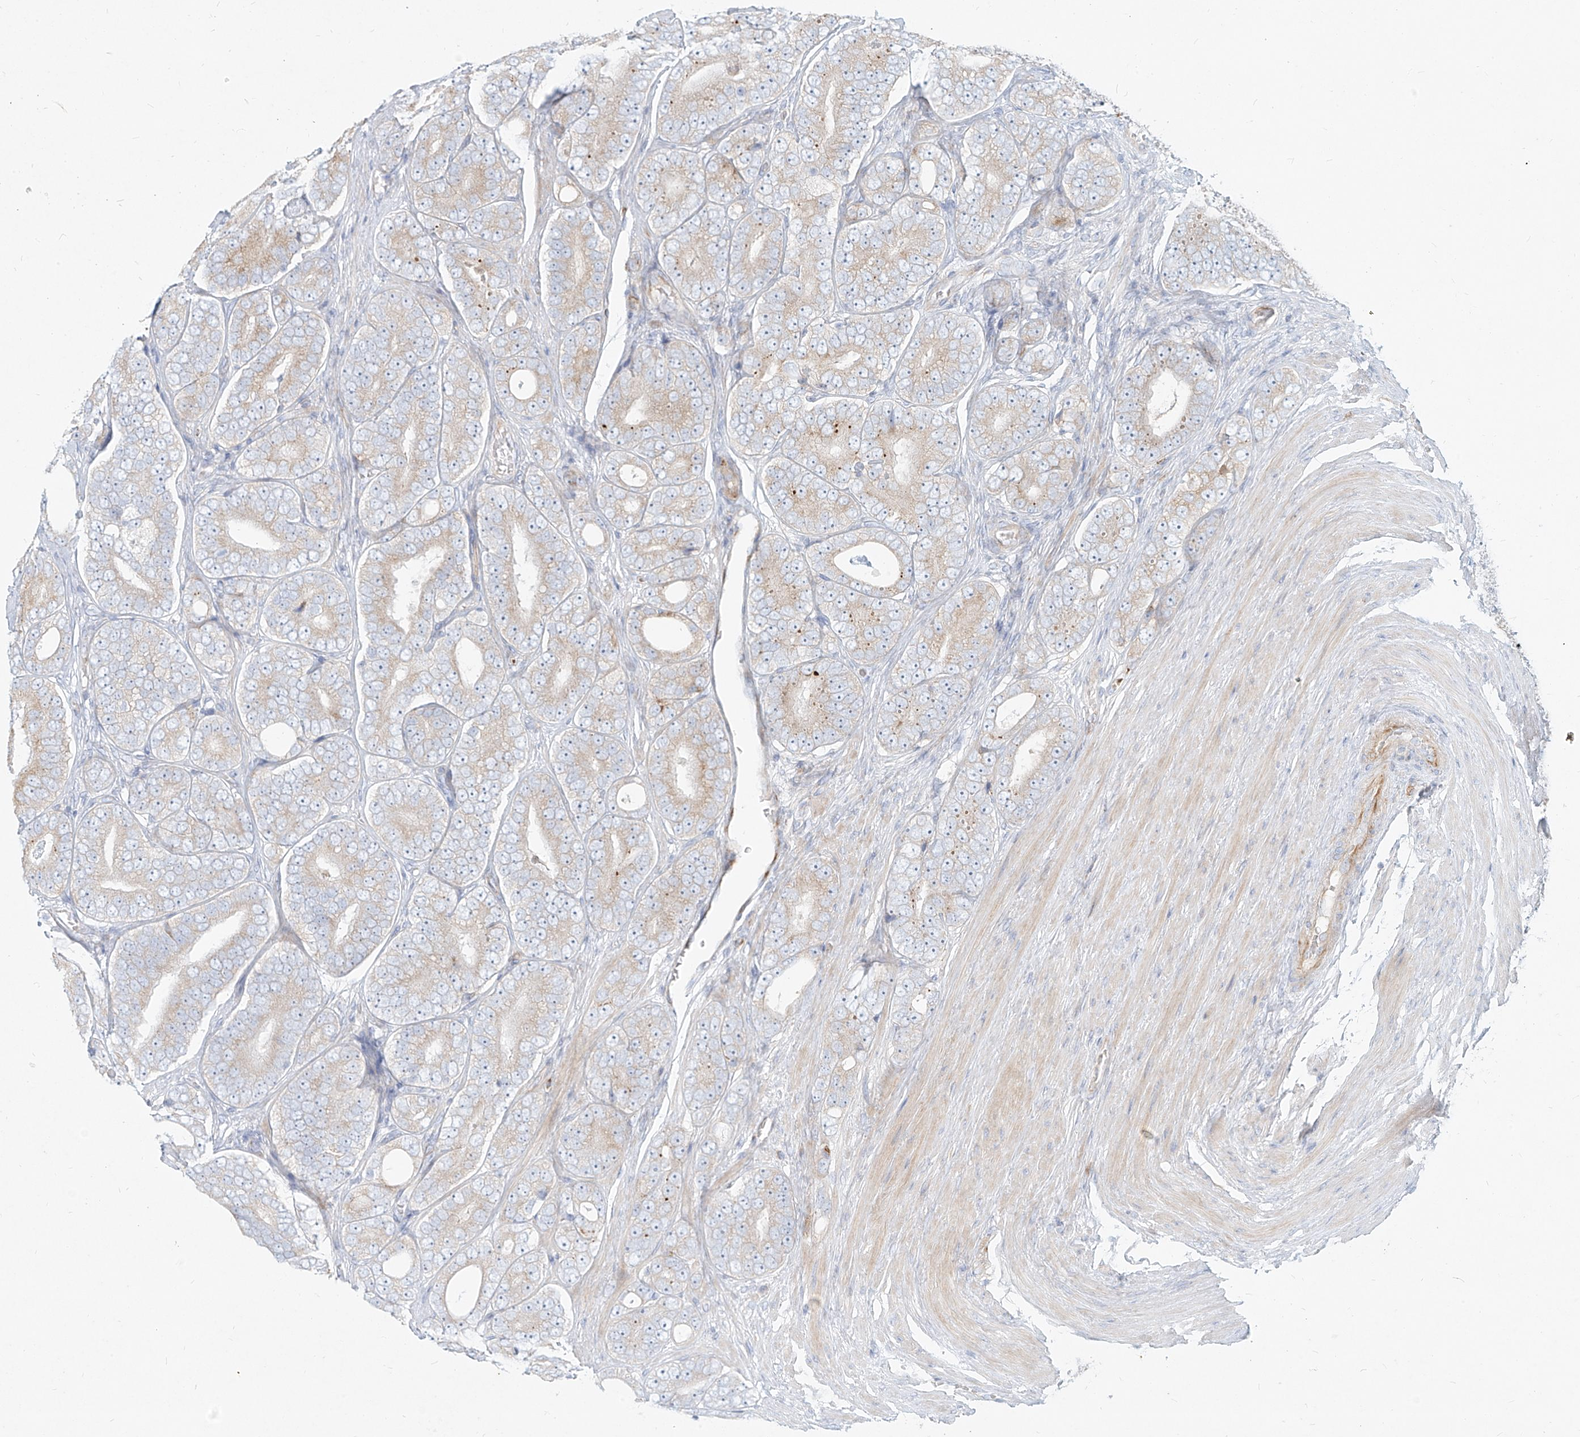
{"staining": {"intensity": "weak", "quantity": "25%-75%", "location": "cytoplasmic/membranous"}, "tissue": "prostate cancer", "cell_type": "Tumor cells", "image_type": "cancer", "snomed": [{"axis": "morphology", "description": "Adenocarcinoma, High grade"}, {"axis": "topography", "description": "Prostate"}], "caption": "Prostate adenocarcinoma (high-grade) stained with immunohistochemistry exhibits weak cytoplasmic/membranous expression in about 25%-75% of tumor cells.", "gene": "MTX2", "patient": {"sex": "male", "age": 56}}